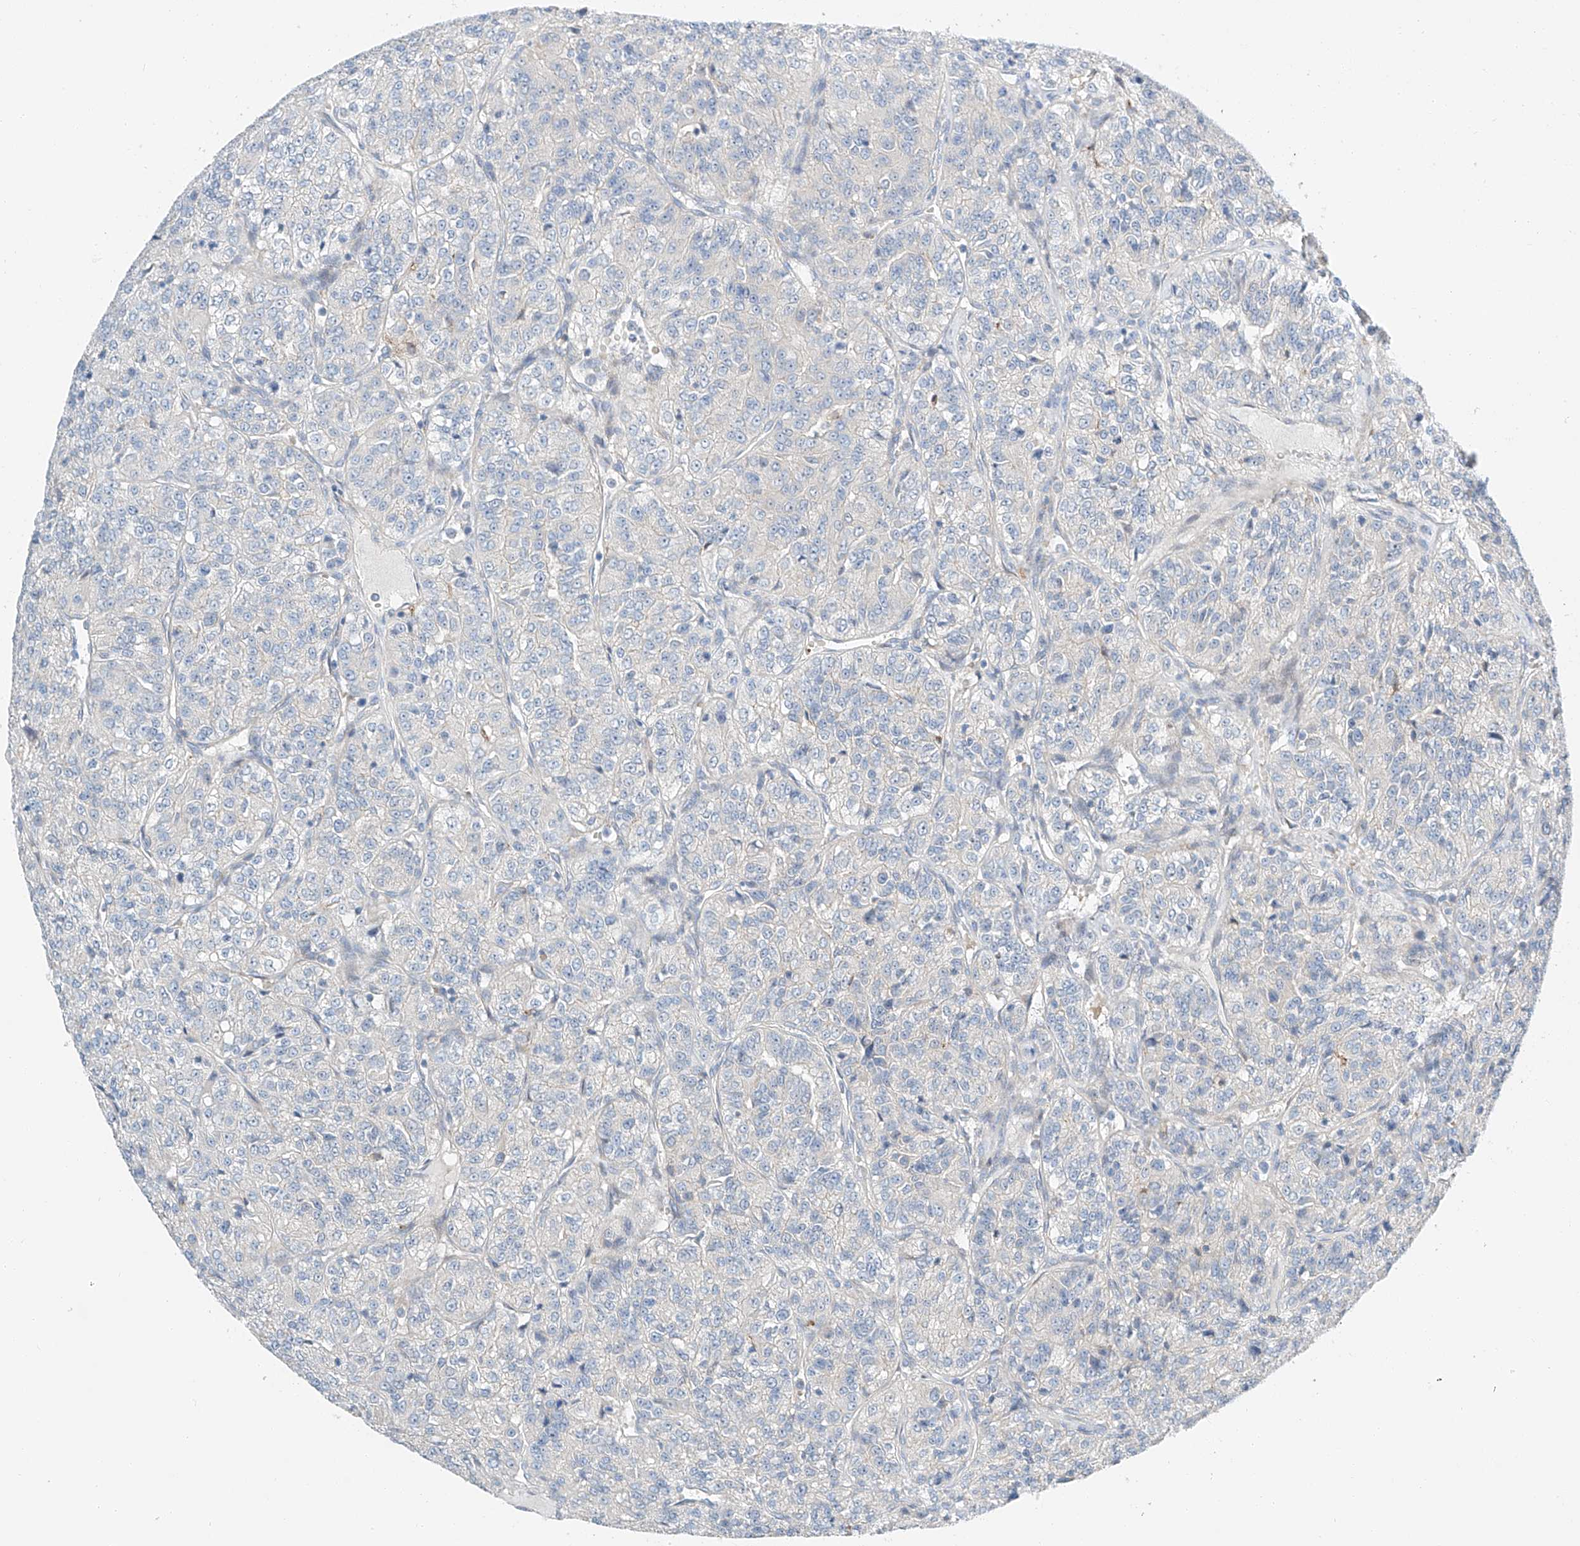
{"staining": {"intensity": "negative", "quantity": "none", "location": "none"}, "tissue": "renal cancer", "cell_type": "Tumor cells", "image_type": "cancer", "snomed": [{"axis": "morphology", "description": "Adenocarcinoma, NOS"}, {"axis": "topography", "description": "Kidney"}], "caption": "DAB (3,3'-diaminobenzidine) immunohistochemical staining of human renal adenocarcinoma shows no significant positivity in tumor cells.", "gene": "CLDND1", "patient": {"sex": "female", "age": 63}}